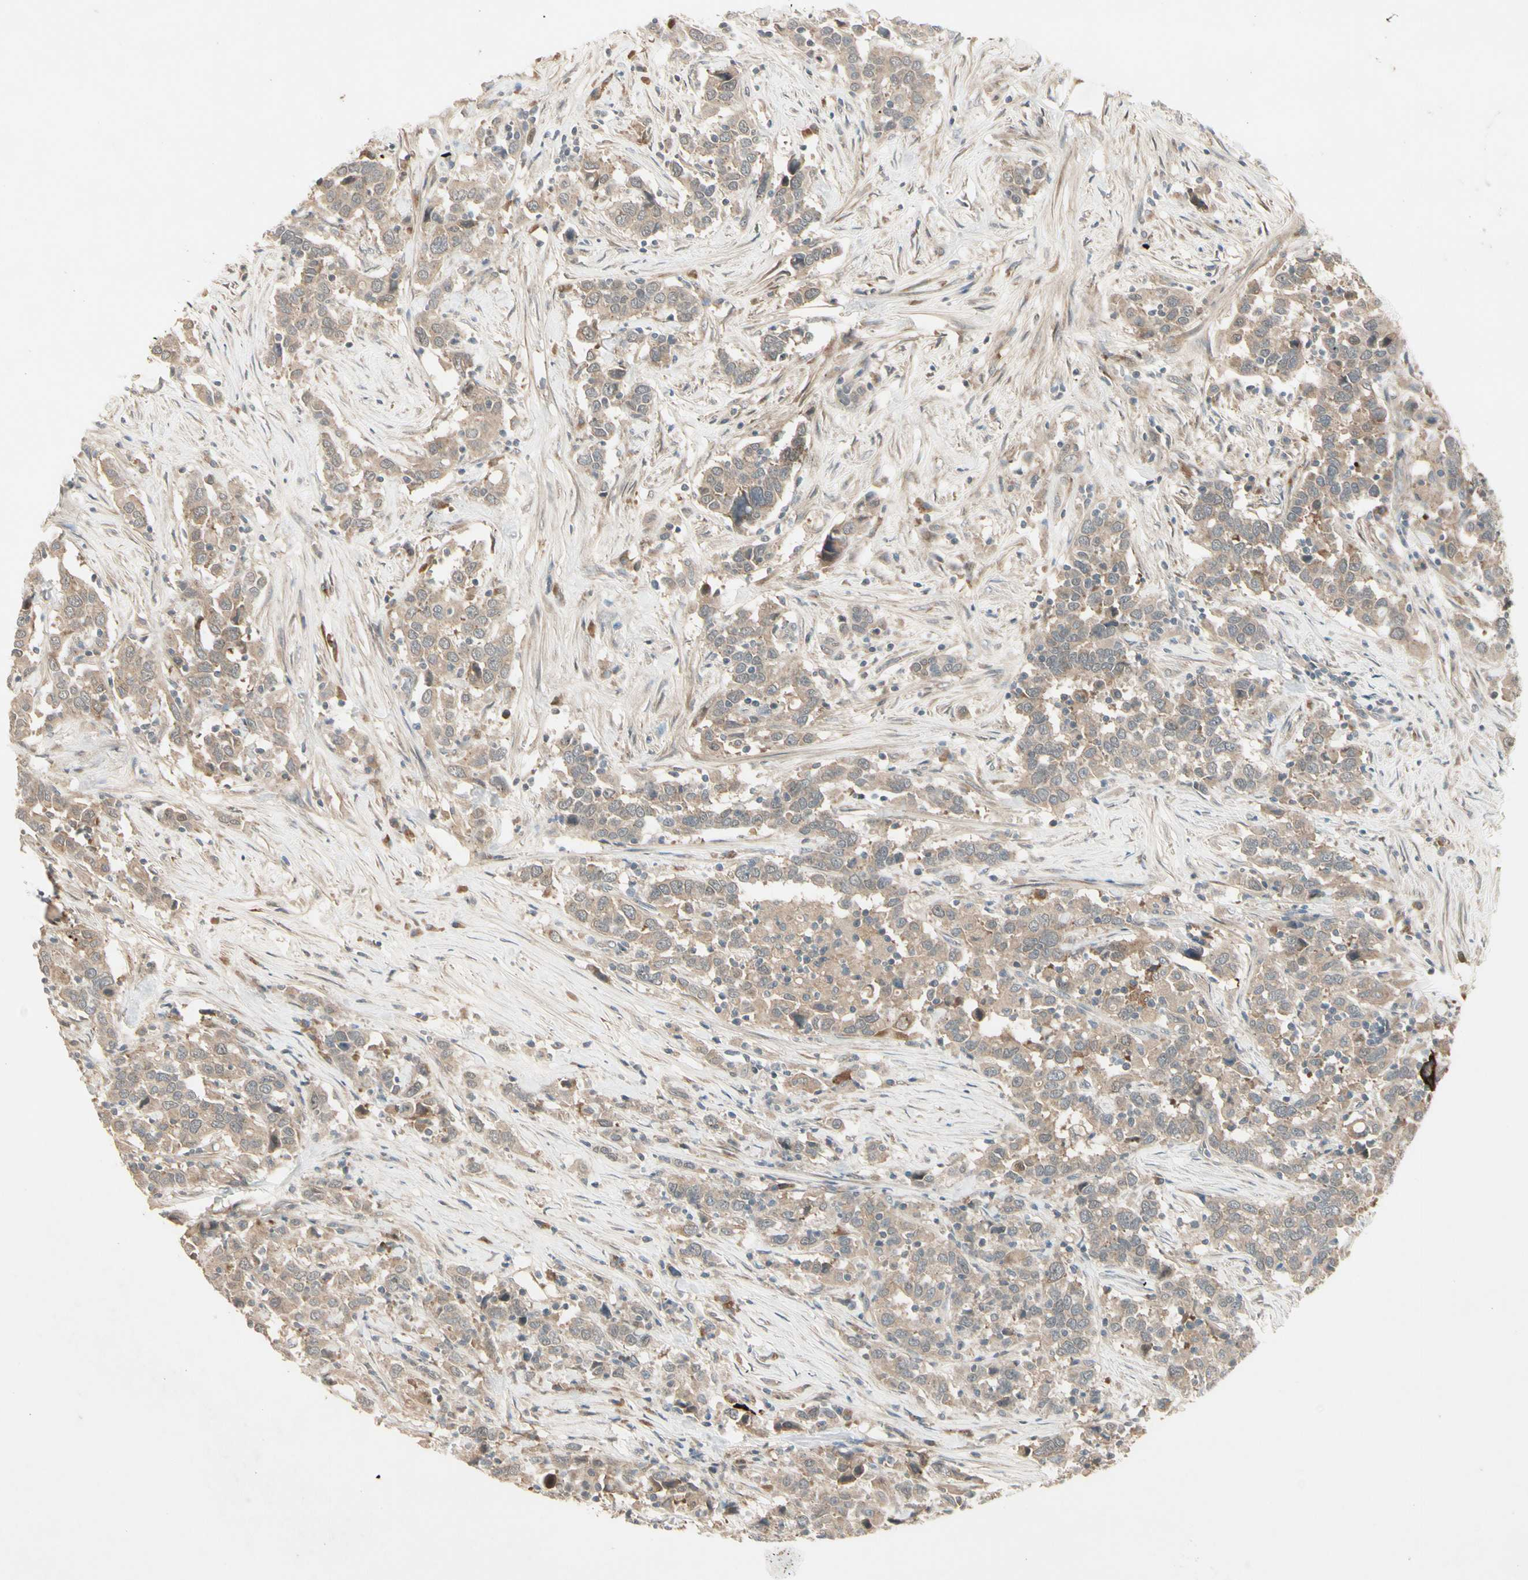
{"staining": {"intensity": "weak", "quantity": ">75%", "location": "cytoplasmic/membranous"}, "tissue": "urothelial cancer", "cell_type": "Tumor cells", "image_type": "cancer", "snomed": [{"axis": "morphology", "description": "Urothelial carcinoma, High grade"}, {"axis": "topography", "description": "Urinary bladder"}], "caption": "This is an image of immunohistochemistry (IHC) staining of high-grade urothelial carcinoma, which shows weak expression in the cytoplasmic/membranous of tumor cells.", "gene": "FHDC1", "patient": {"sex": "male", "age": 61}}